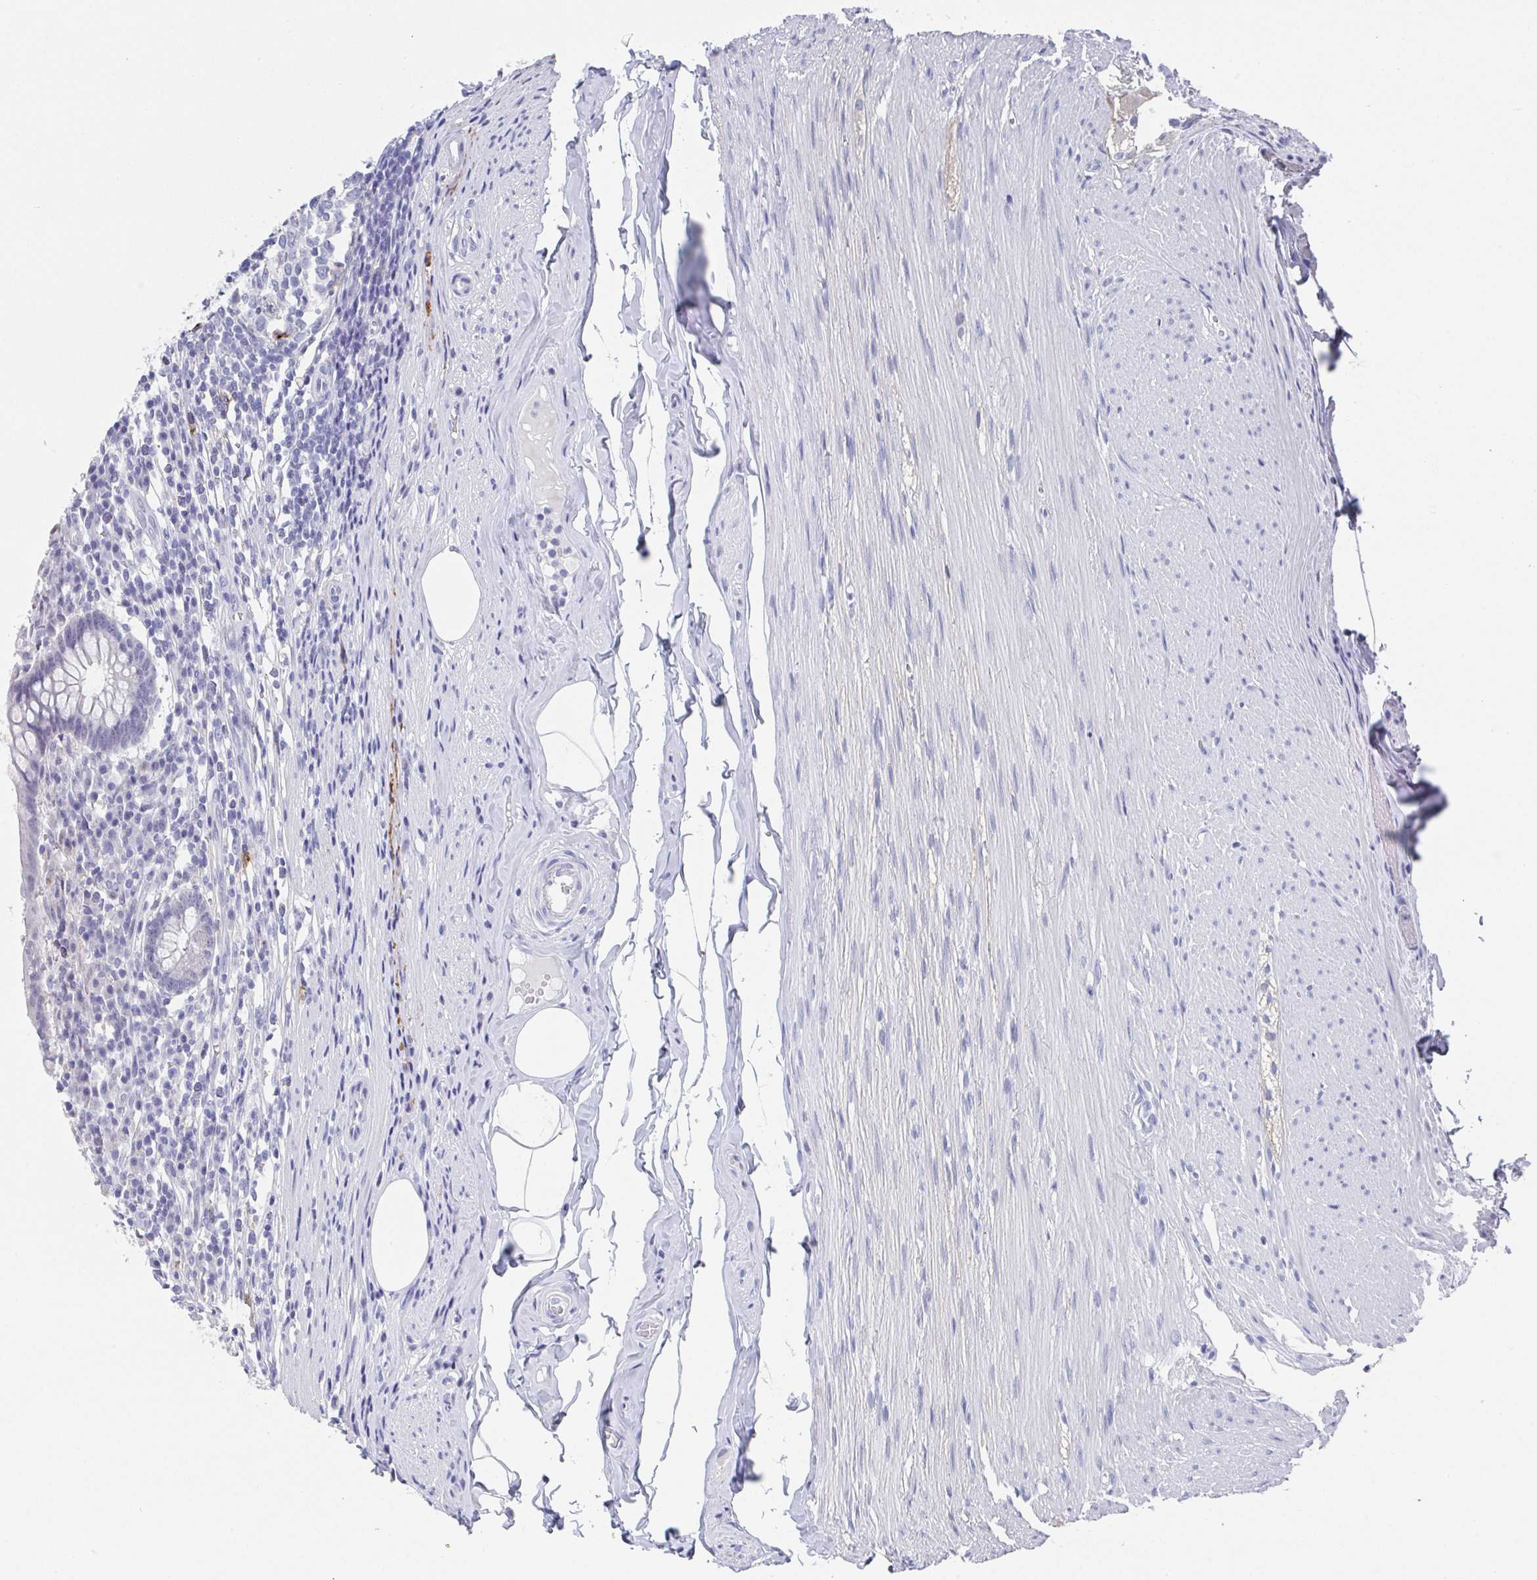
{"staining": {"intensity": "moderate", "quantity": "<25%", "location": "cytoplasmic/membranous"}, "tissue": "appendix", "cell_type": "Glandular cells", "image_type": "normal", "snomed": [{"axis": "morphology", "description": "Normal tissue, NOS"}, {"axis": "topography", "description": "Appendix"}], "caption": "Normal appendix reveals moderate cytoplasmic/membranous positivity in approximately <25% of glandular cells, visualized by immunohistochemistry. (DAB (3,3'-diaminobenzidine) IHC, brown staining for protein, blue staining for nuclei).", "gene": "TNFRSF8", "patient": {"sex": "female", "age": 56}}